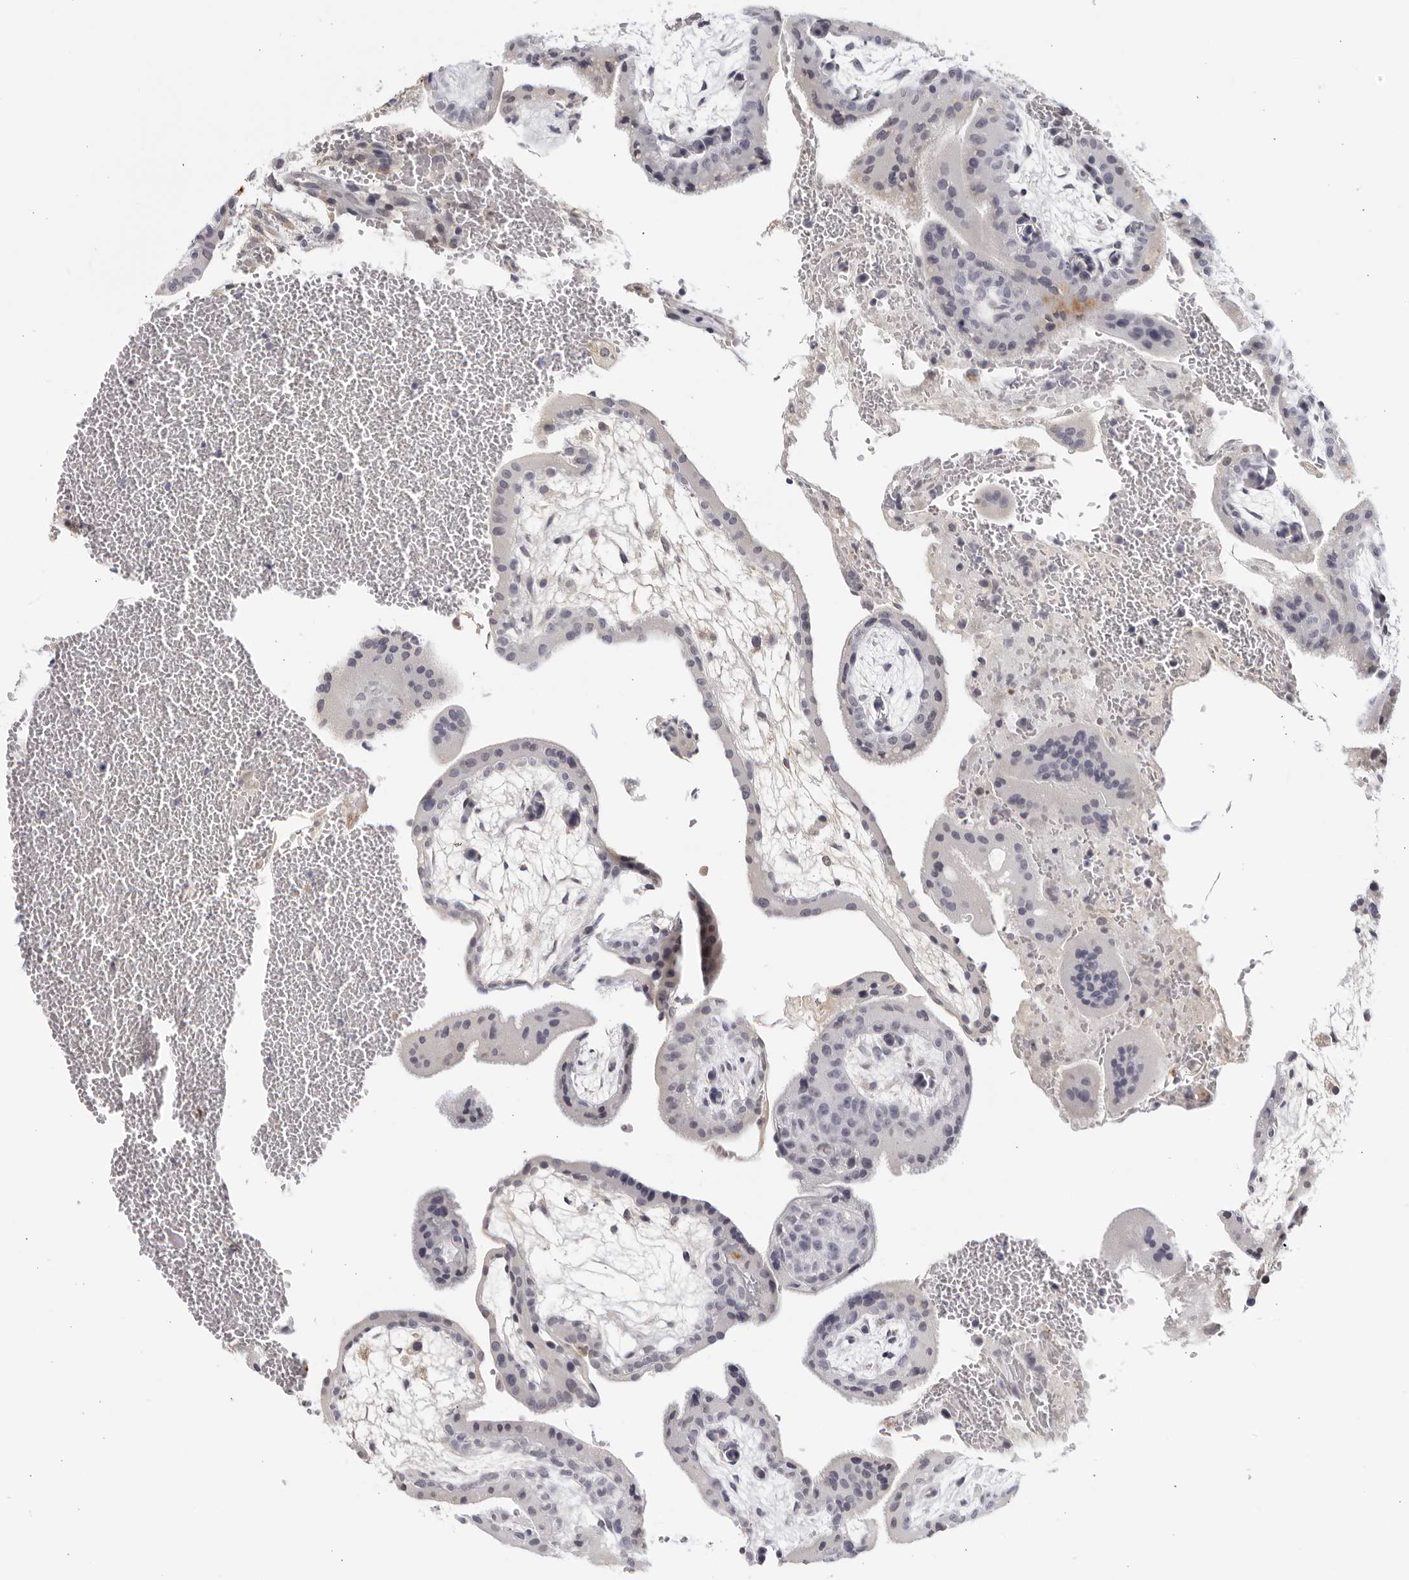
{"staining": {"intensity": "negative", "quantity": "none", "location": "none"}, "tissue": "placenta", "cell_type": "Decidual cells", "image_type": "normal", "snomed": [{"axis": "morphology", "description": "Normal tissue, NOS"}, {"axis": "topography", "description": "Placenta"}], "caption": "This photomicrograph is of benign placenta stained with immunohistochemistry to label a protein in brown with the nuclei are counter-stained blue. There is no staining in decidual cells.", "gene": "STRADB", "patient": {"sex": "female", "age": 35}}